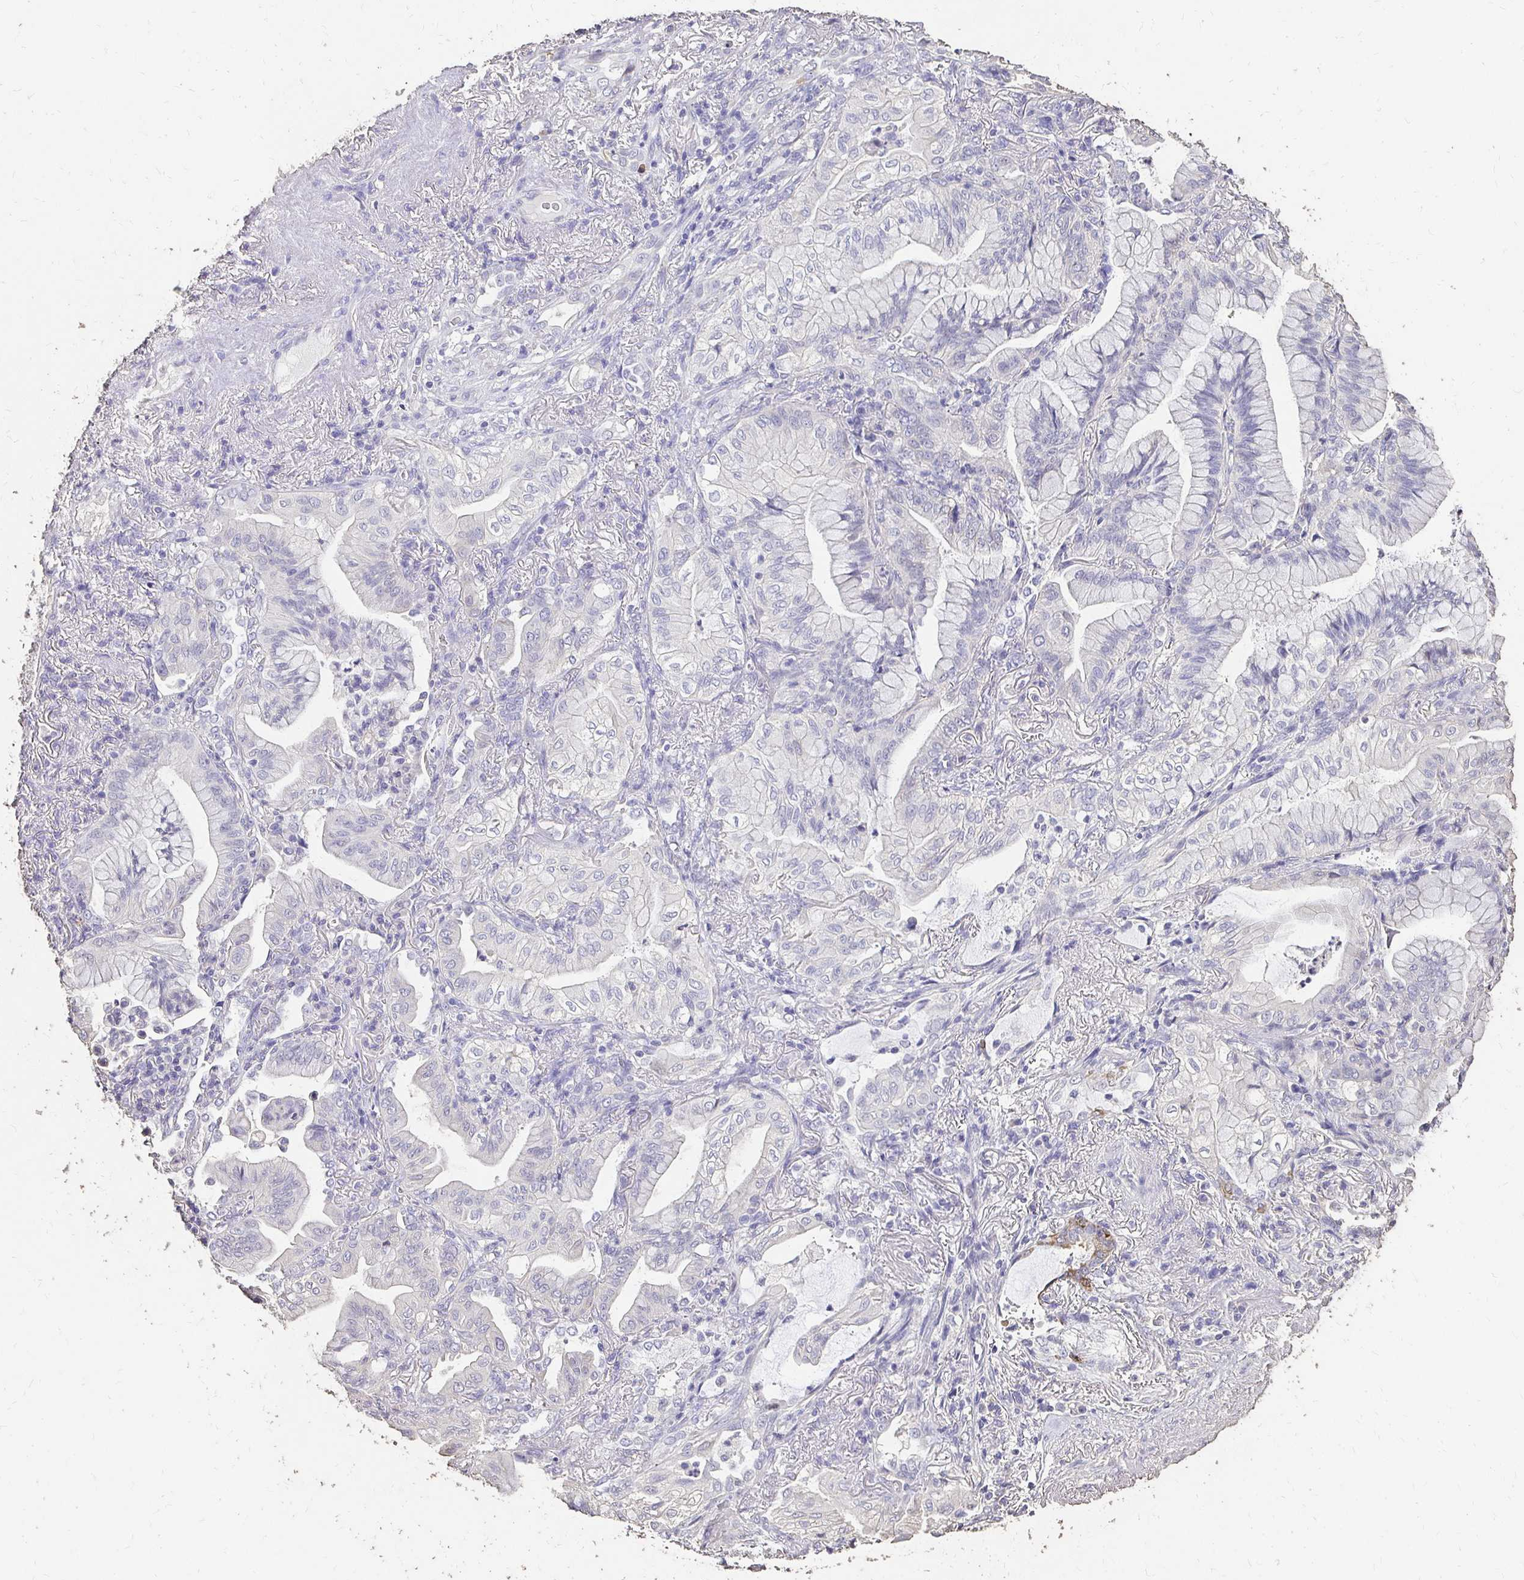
{"staining": {"intensity": "negative", "quantity": "none", "location": "none"}, "tissue": "lung cancer", "cell_type": "Tumor cells", "image_type": "cancer", "snomed": [{"axis": "morphology", "description": "Adenocarcinoma, NOS"}, {"axis": "topography", "description": "Lung"}], "caption": "This is an IHC photomicrograph of lung adenocarcinoma. There is no expression in tumor cells.", "gene": "UGT1A6", "patient": {"sex": "male", "age": 77}}